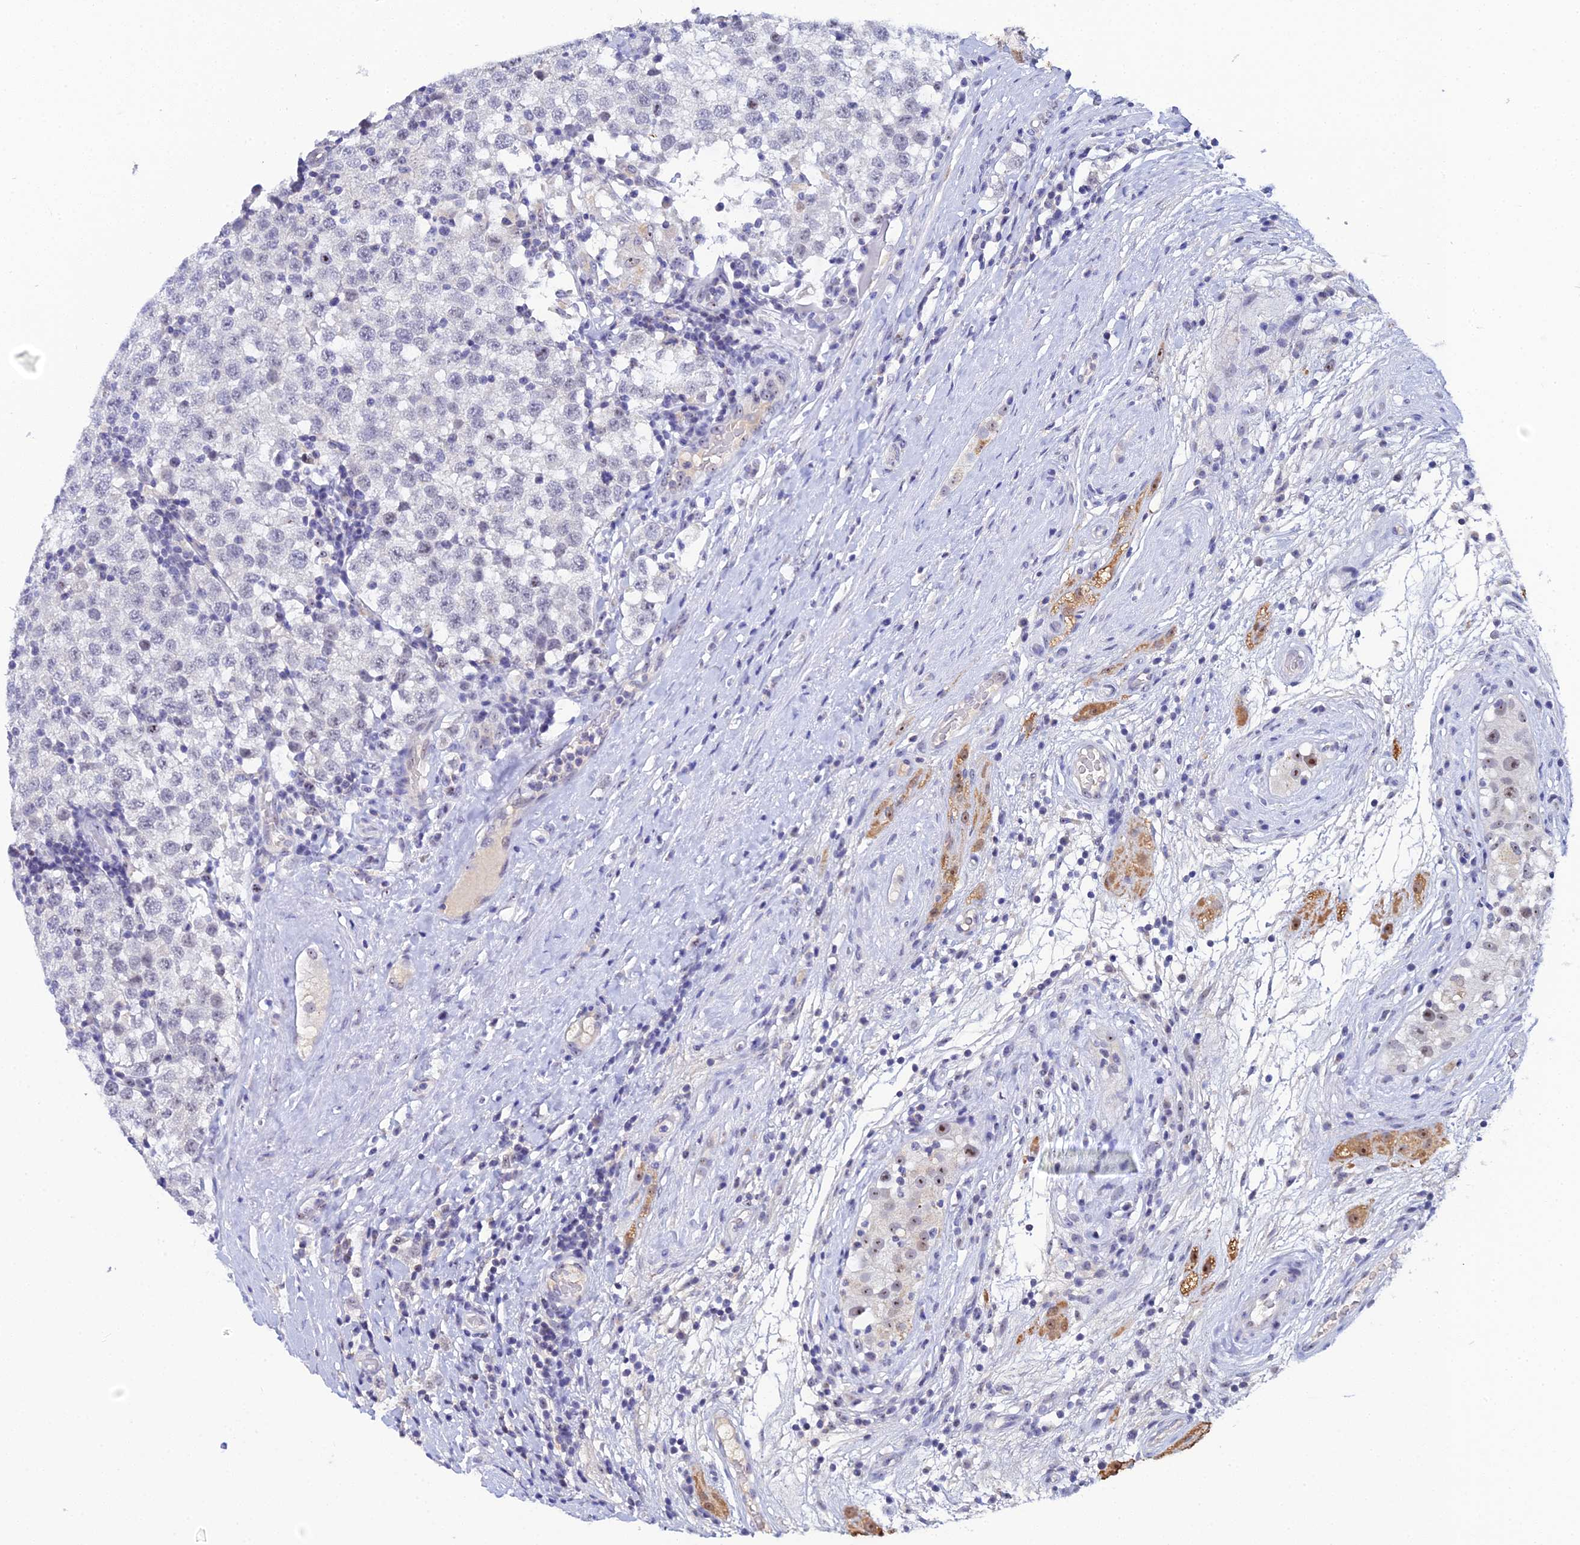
{"staining": {"intensity": "negative", "quantity": "none", "location": "none"}, "tissue": "testis cancer", "cell_type": "Tumor cells", "image_type": "cancer", "snomed": [{"axis": "morphology", "description": "Seminoma, NOS"}, {"axis": "topography", "description": "Testis"}], "caption": "The photomicrograph exhibits no significant positivity in tumor cells of testis cancer (seminoma).", "gene": "PLPP4", "patient": {"sex": "male", "age": 34}}